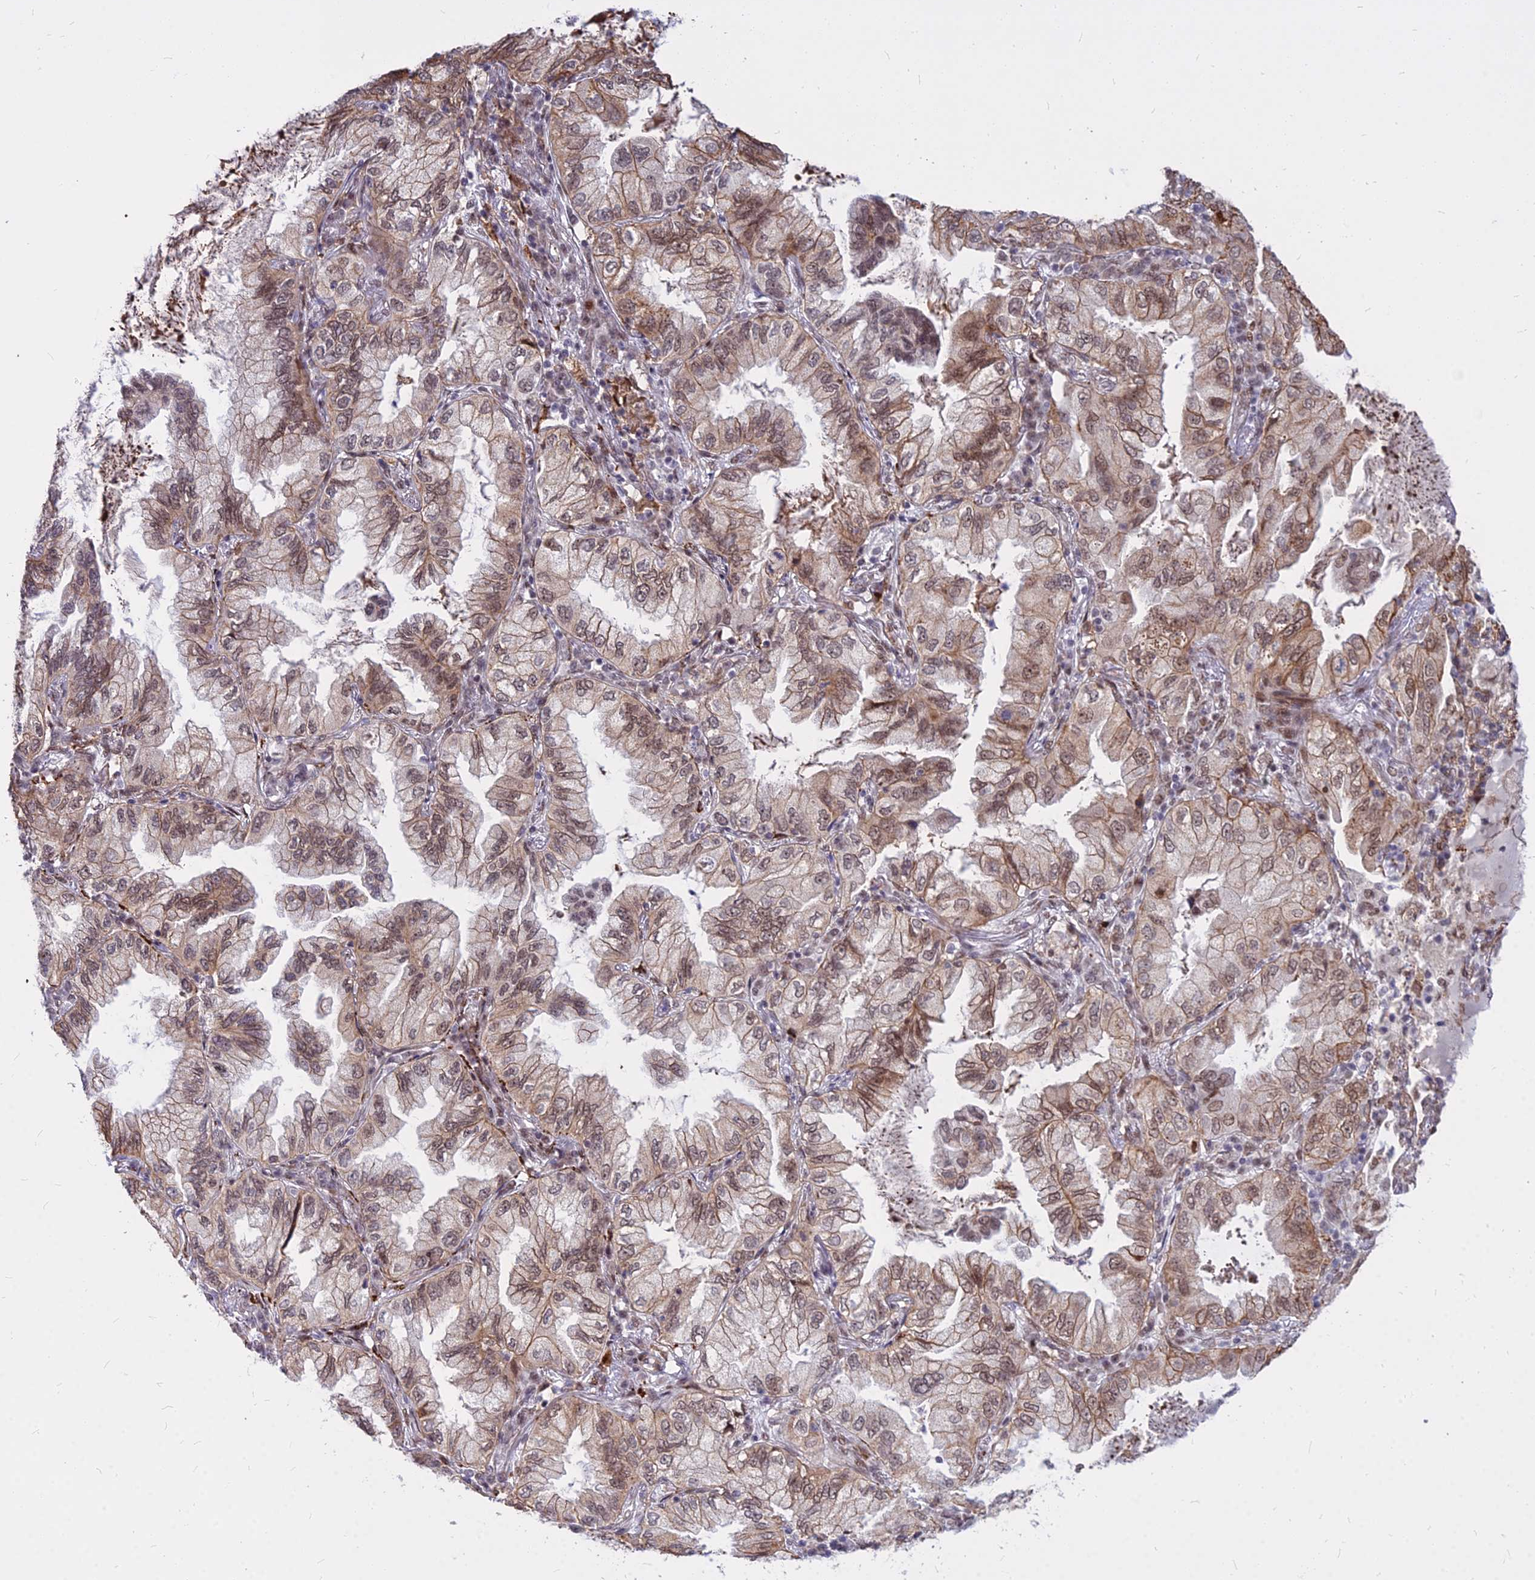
{"staining": {"intensity": "moderate", "quantity": ">75%", "location": "cytoplasmic/membranous,nuclear"}, "tissue": "lung cancer", "cell_type": "Tumor cells", "image_type": "cancer", "snomed": [{"axis": "morphology", "description": "Adenocarcinoma, NOS"}, {"axis": "topography", "description": "Lung"}], "caption": "Human lung cancer (adenocarcinoma) stained with a protein marker demonstrates moderate staining in tumor cells.", "gene": "ALG10", "patient": {"sex": "female", "age": 69}}